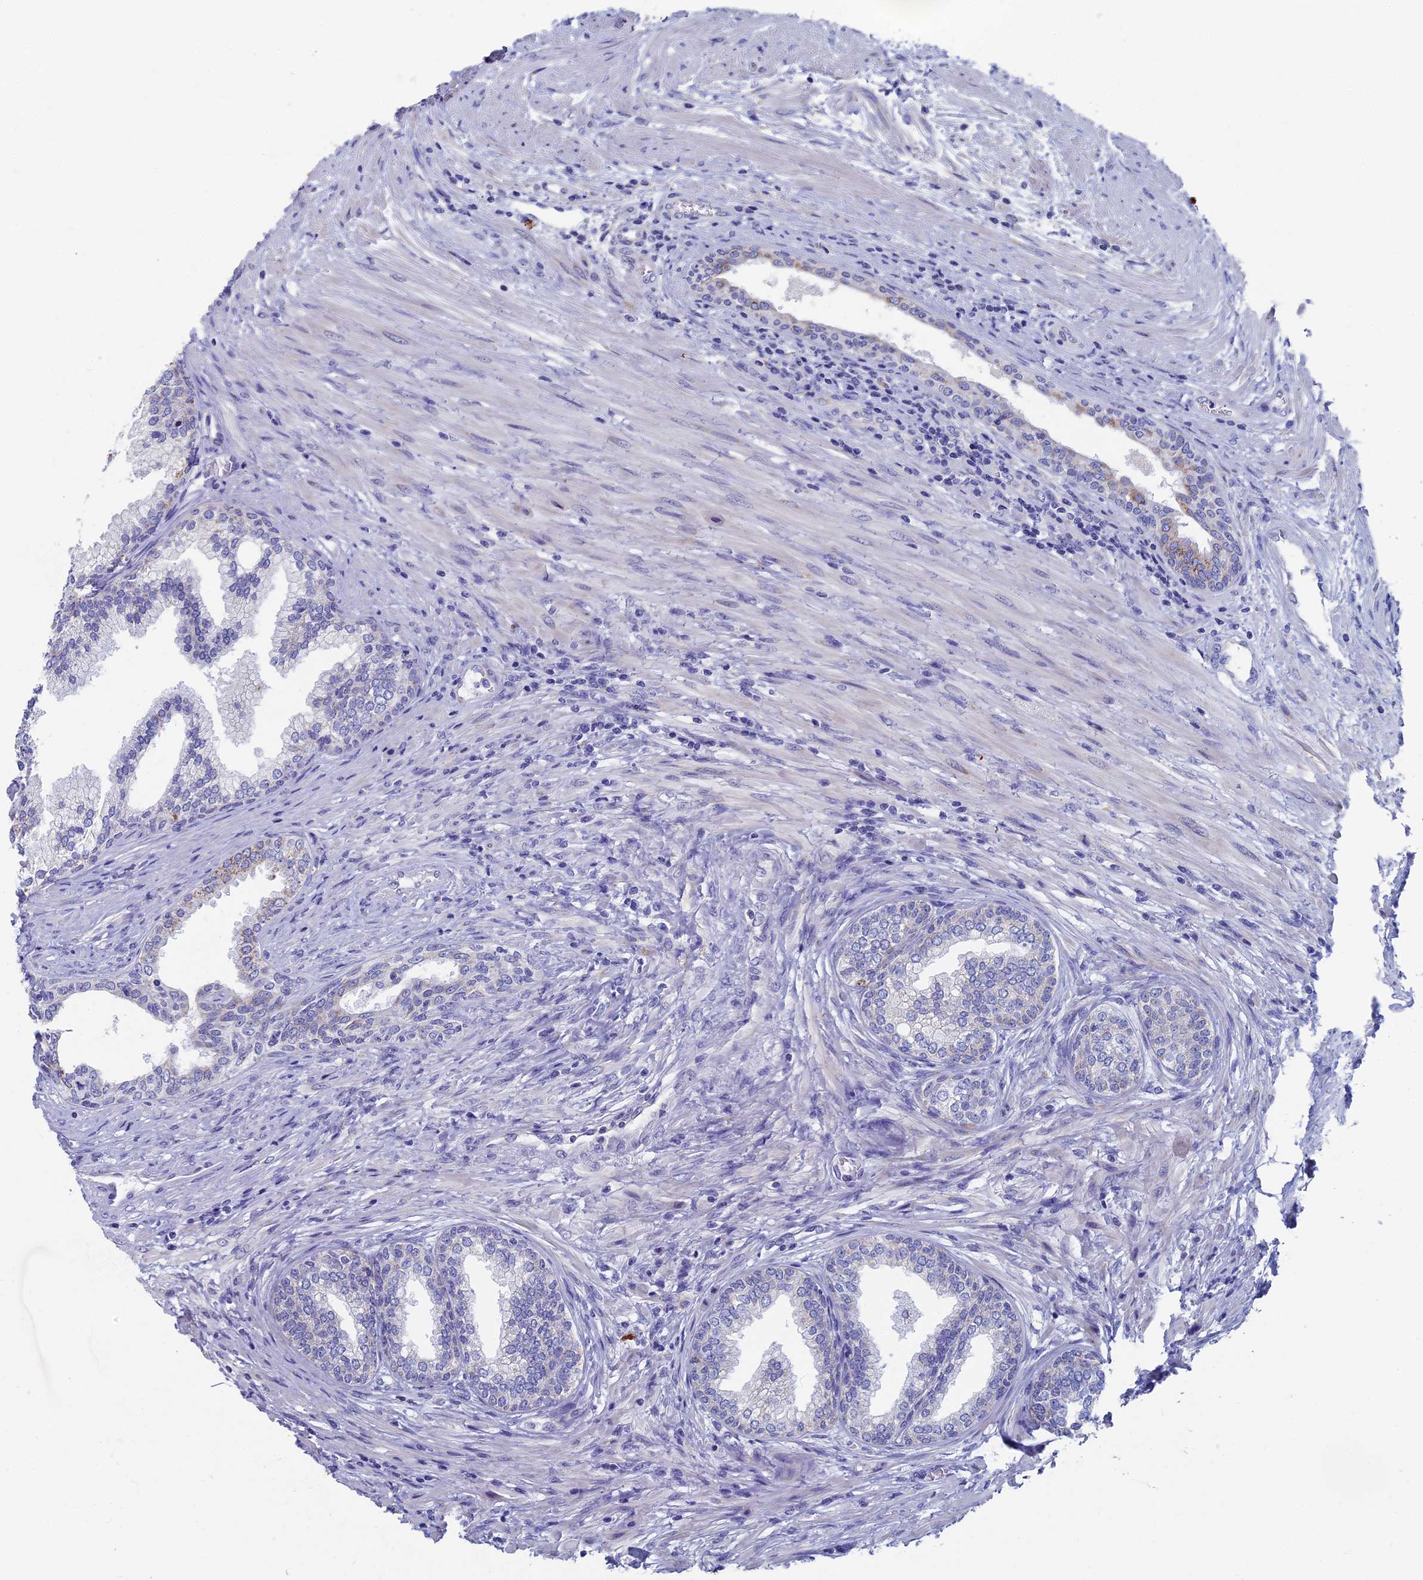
{"staining": {"intensity": "weak", "quantity": "<25%", "location": "cytoplasmic/membranous"}, "tissue": "prostate", "cell_type": "Glandular cells", "image_type": "normal", "snomed": [{"axis": "morphology", "description": "Normal tissue, NOS"}, {"axis": "topography", "description": "Prostate"}], "caption": "The IHC micrograph has no significant expression in glandular cells of prostate. (Stains: DAB (3,3'-diaminobenzidine) immunohistochemistry (IHC) with hematoxylin counter stain, Microscopy: brightfield microscopy at high magnification).", "gene": "OAT", "patient": {"sex": "male", "age": 76}}